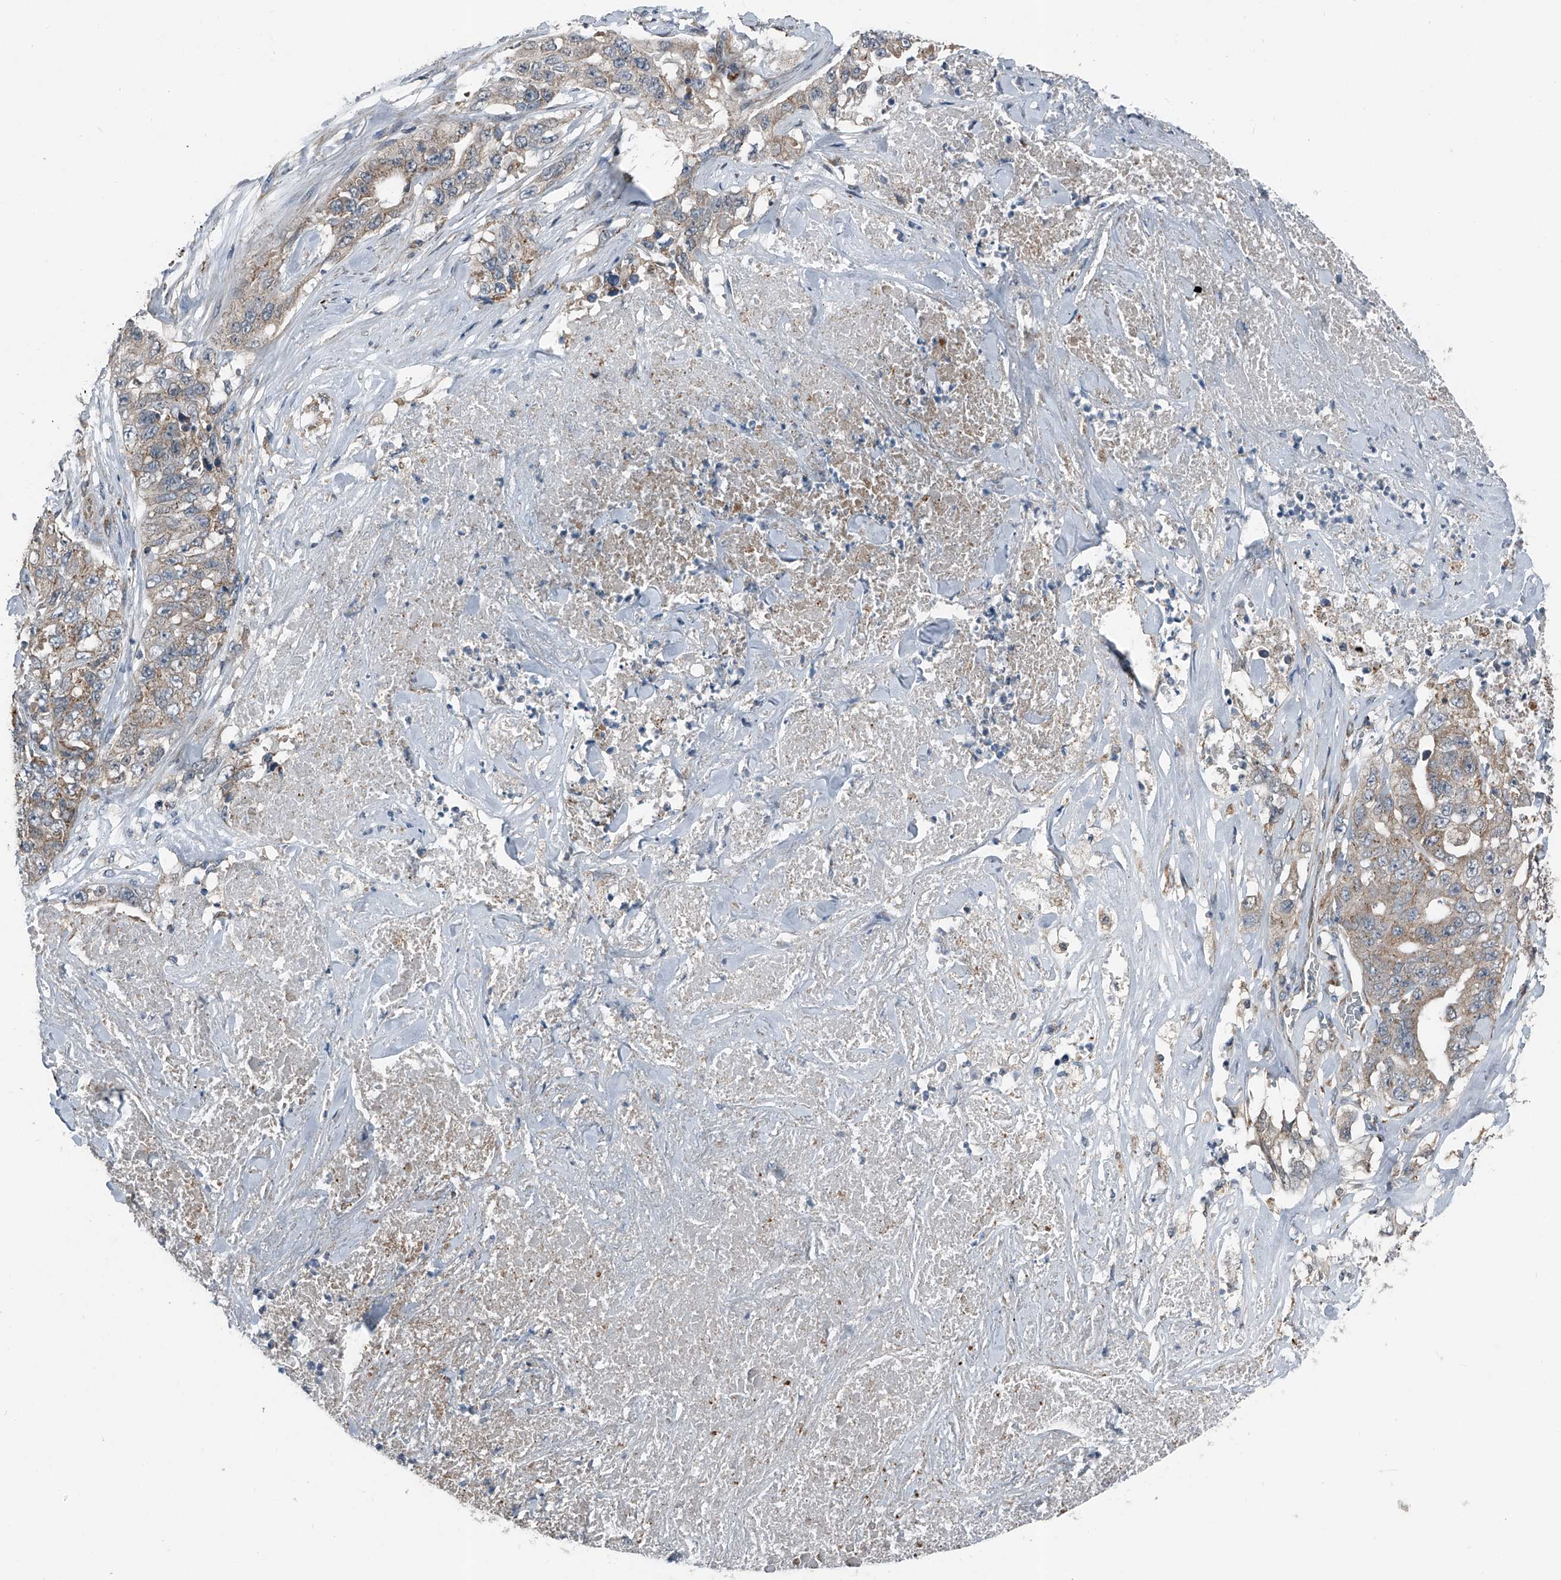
{"staining": {"intensity": "weak", "quantity": ">75%", "location": "cytoplasmic/membranous"}, "tissue": "lung cancer", "cell_type": "Tumor cells", "image_type": "cancer", "snomed": [{"axis": "morphology", "description": "Adenocarcinoma, NOS"}, {"axis": "topography", "description": "Lung"}], "caption": "Immunohistochemical staining of human lung cancer (adenocarcinoma) shows low levels of weak cytoplasmic/membranous staining in approximately >75% of tumor cells.", "gene": "CHRNA7", "patient": {"sex": "female", "age": 51}}